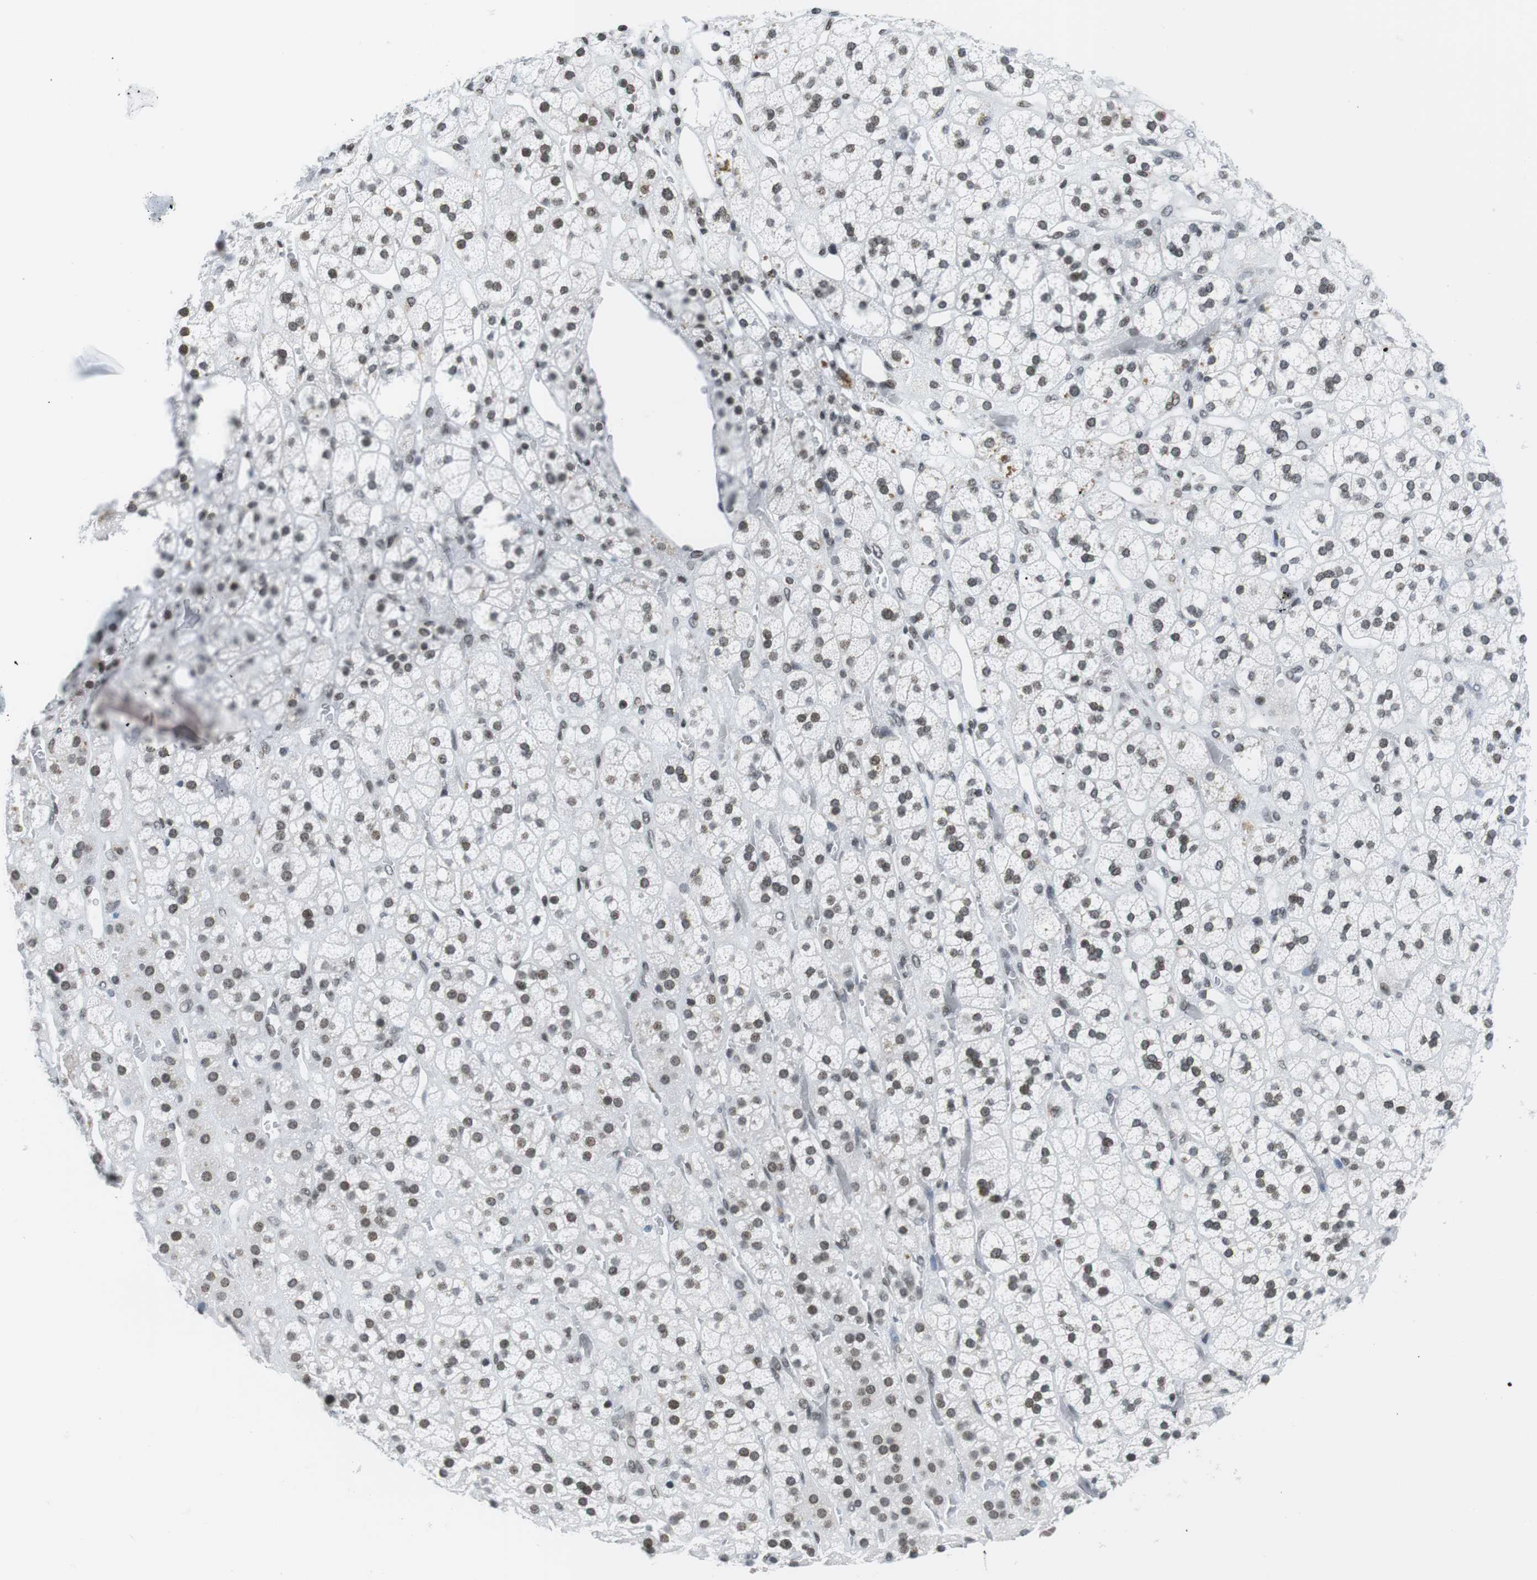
{"staining": {"intensity": "weak", "quantity": "25%-75%", "location": "nuclear"}, "tissue": "adrenal gland", "cell_type": "Glandular cells", "image_type": "normal", "snomed": [{"axis": "morphology", "description": "Normal tissue, NOS"}, {"axis": "topography", "description": "Adrenal gland"}], "caption": "Unremarkable adrenal gland displays weak nuclear expression in about 25%-75% of glandular cells, visualized by immunohistochemistry. (DAB IHC with brightfield microscopy, high magnification).", "gene": "E2F2", "patient": {"sex": "male", "age": 56}}